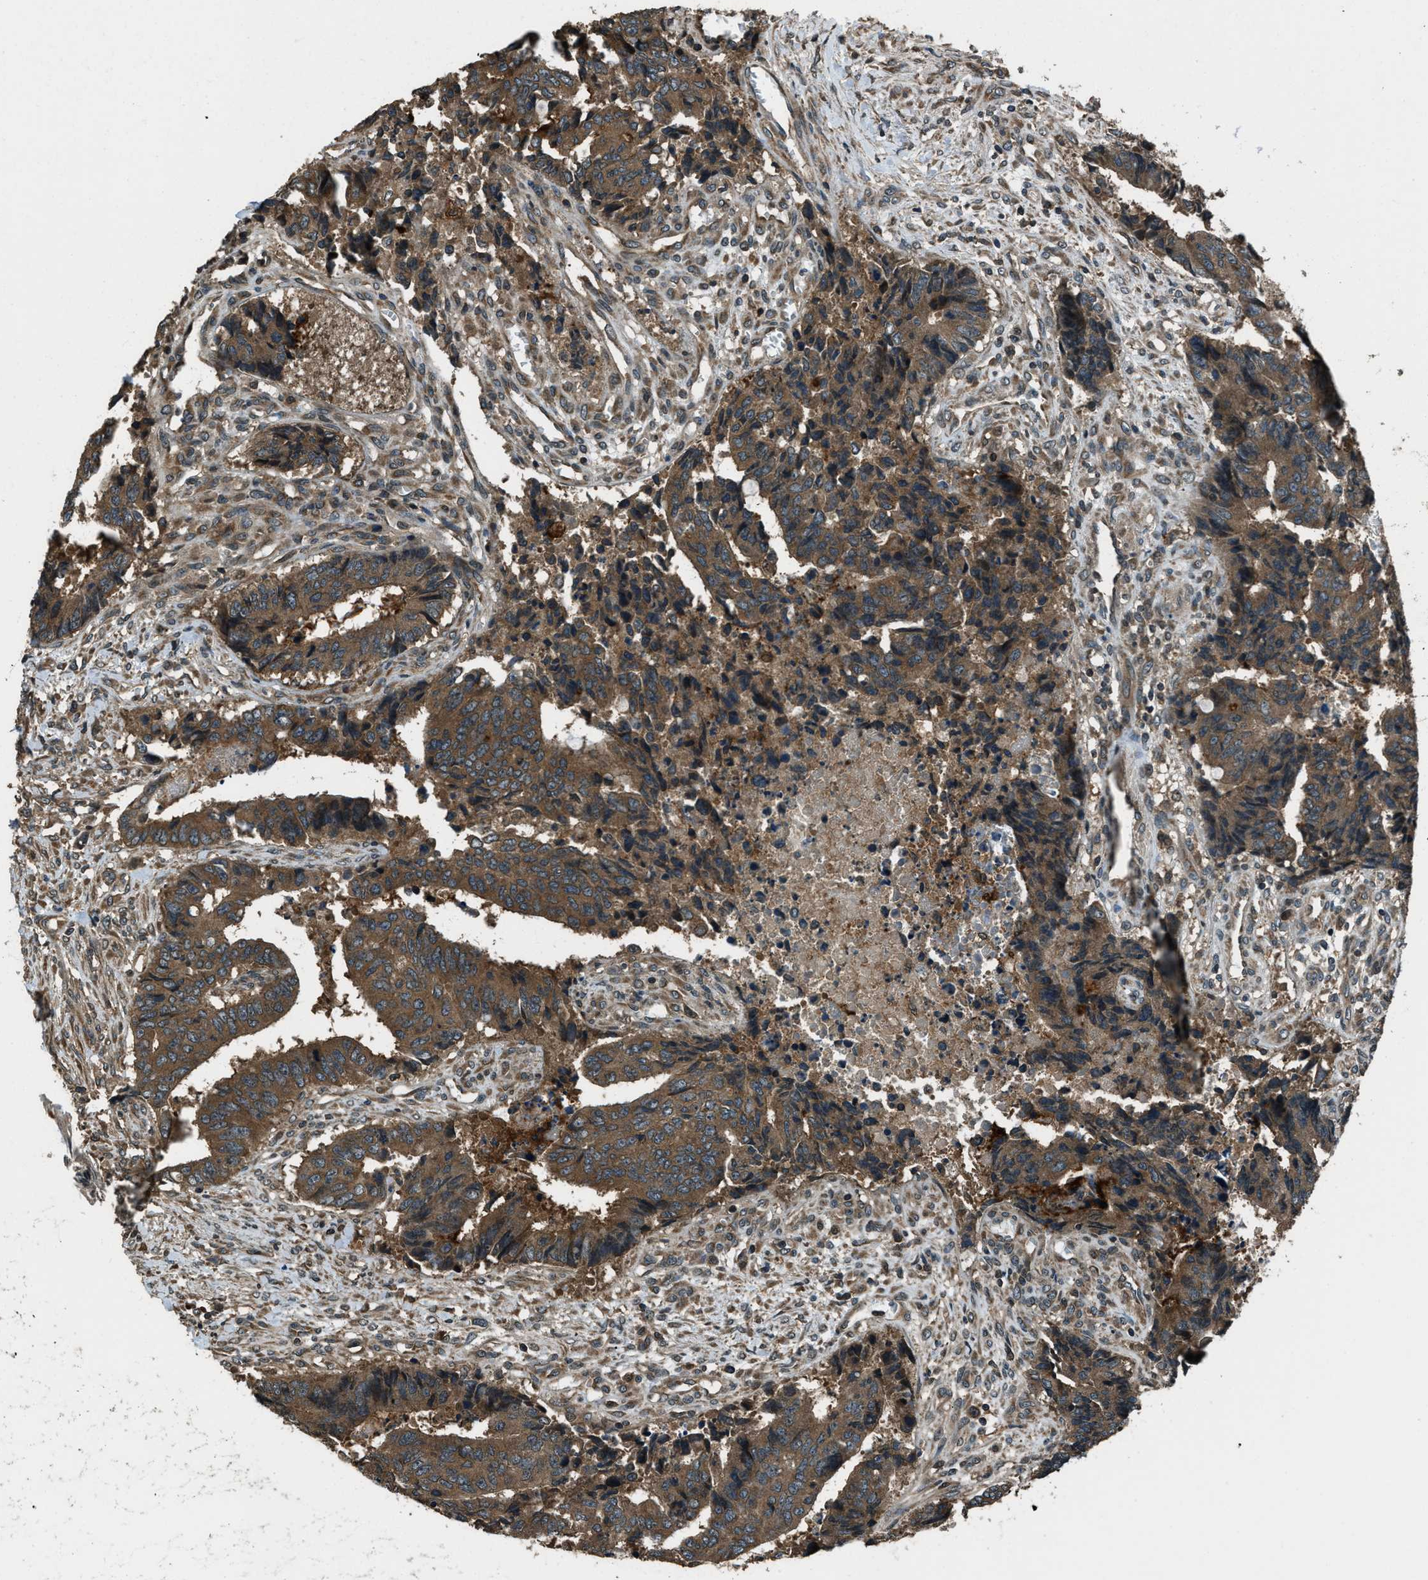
{"staining": {"intensity": "moderate", "quantity": ">75%", "location": "cytoplasmic/membranous"}, "tissue": "colorectal cancer", "cell_type": "Tumor cells", "image_type": "cancer", "snomed": [{"axis": "morphology", "description": "Adenocarcinoma, NOS"}, {"axis": "topography", "description": "Rectum"}], "caption": "Human colorectal cancer stained with a protein marker shows moderate staining in tumor cells.", "gene": "TRIM4", "patient": {"sex": "male", "age": 84}}